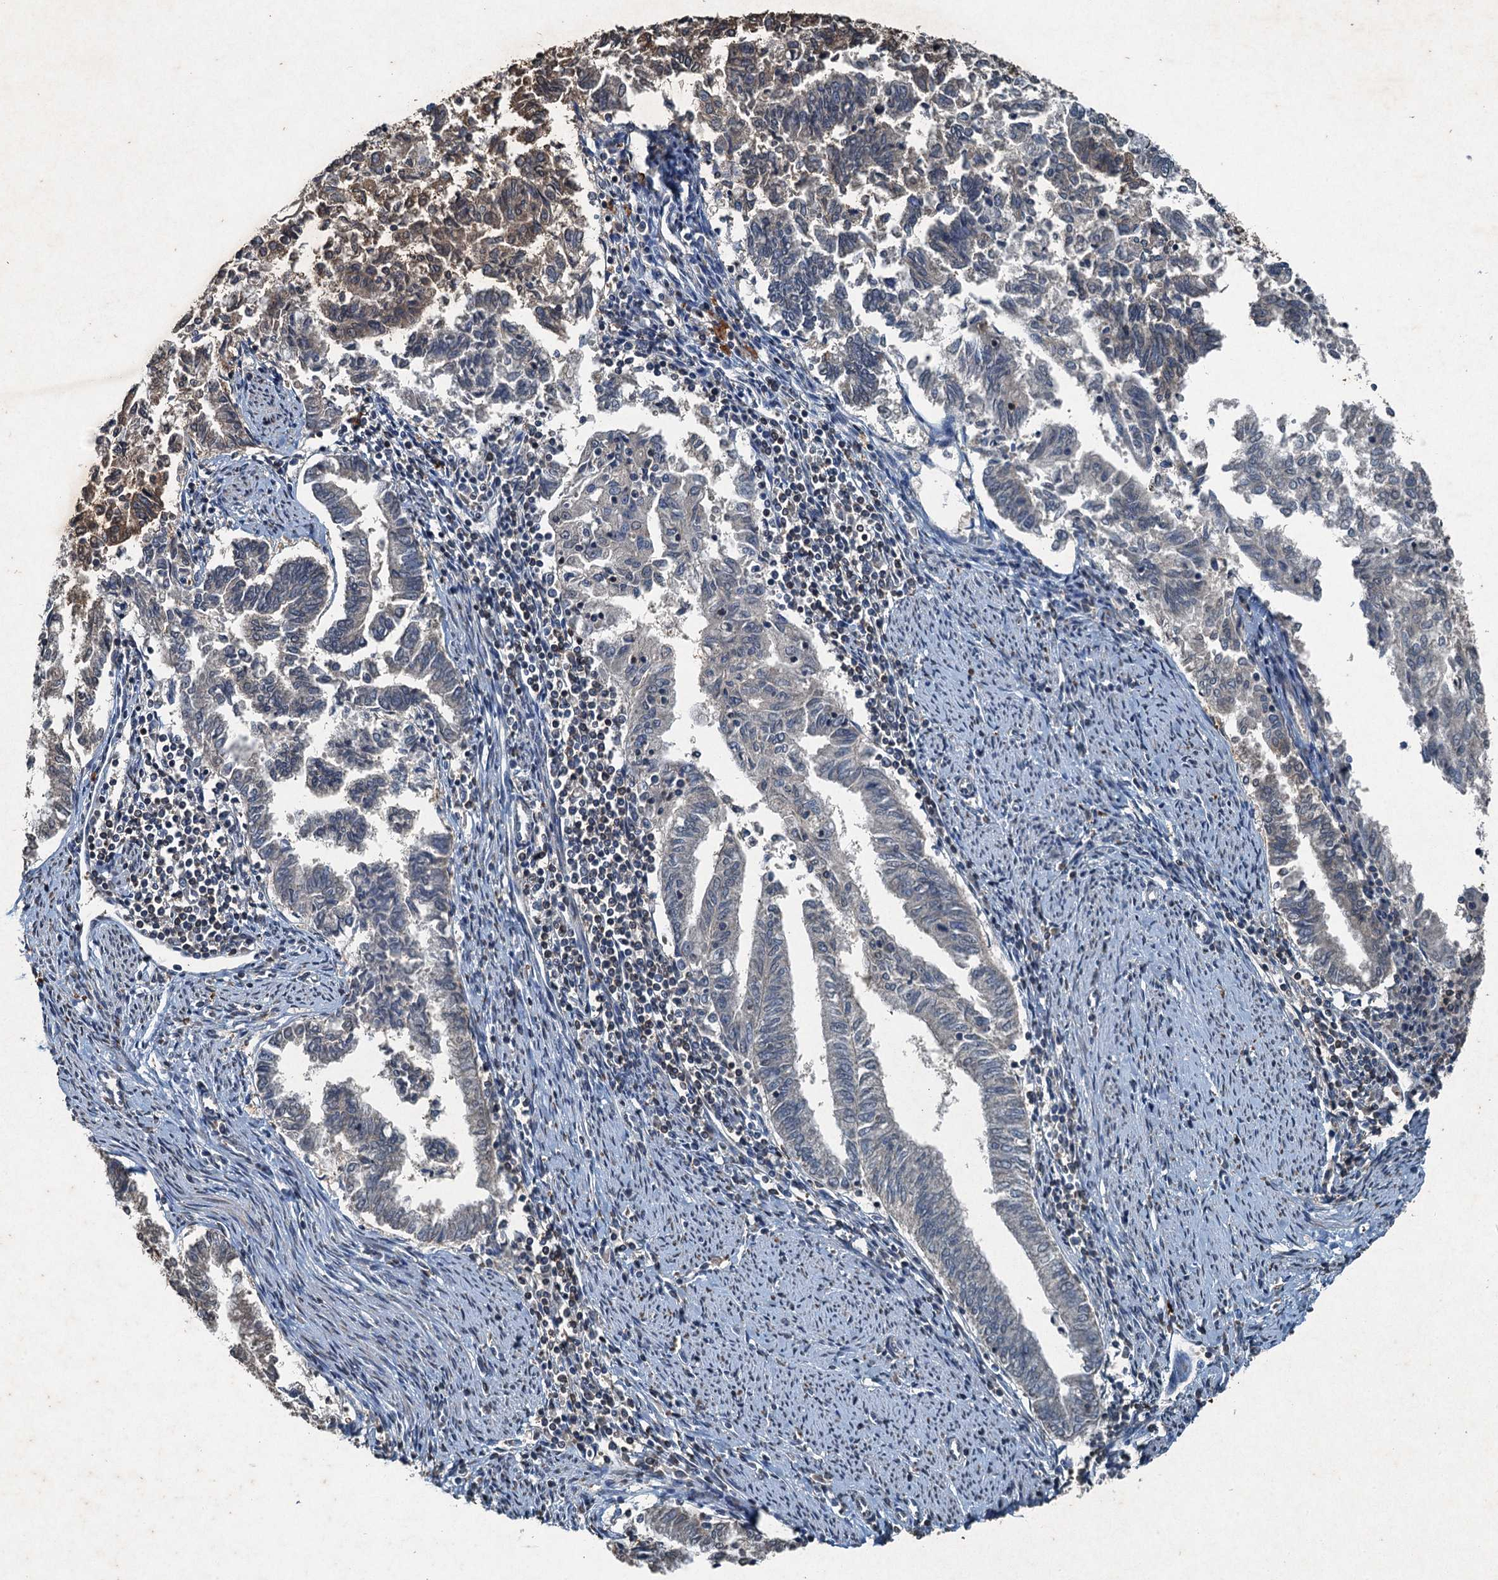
{"staining": {"intensity": "moderate", "quantity": "<25%", "location": "cytoplasmic/membranous"}, "tissue": "endometrial cancer", "cell_type": "Tumor cells", "image_type": "cancer", "snomed": [{"axis": "morphology", "description": "Adenocarcinoma, NOS"}, {"axis": "topography", "description": "Endometrium"}], "caption": "A brown stain shows moderate cytoplasmic/membranous positivity of a protein in human endometrial cancer tumor cells. Using DAB (3,3'-diaminobenzidine) (brown) and hematoxylin (blue) stains, captured at high magnification using brightfield microscopy.", "gene": "TCTN1", "patient": {"sex": "female", "age": 79}}